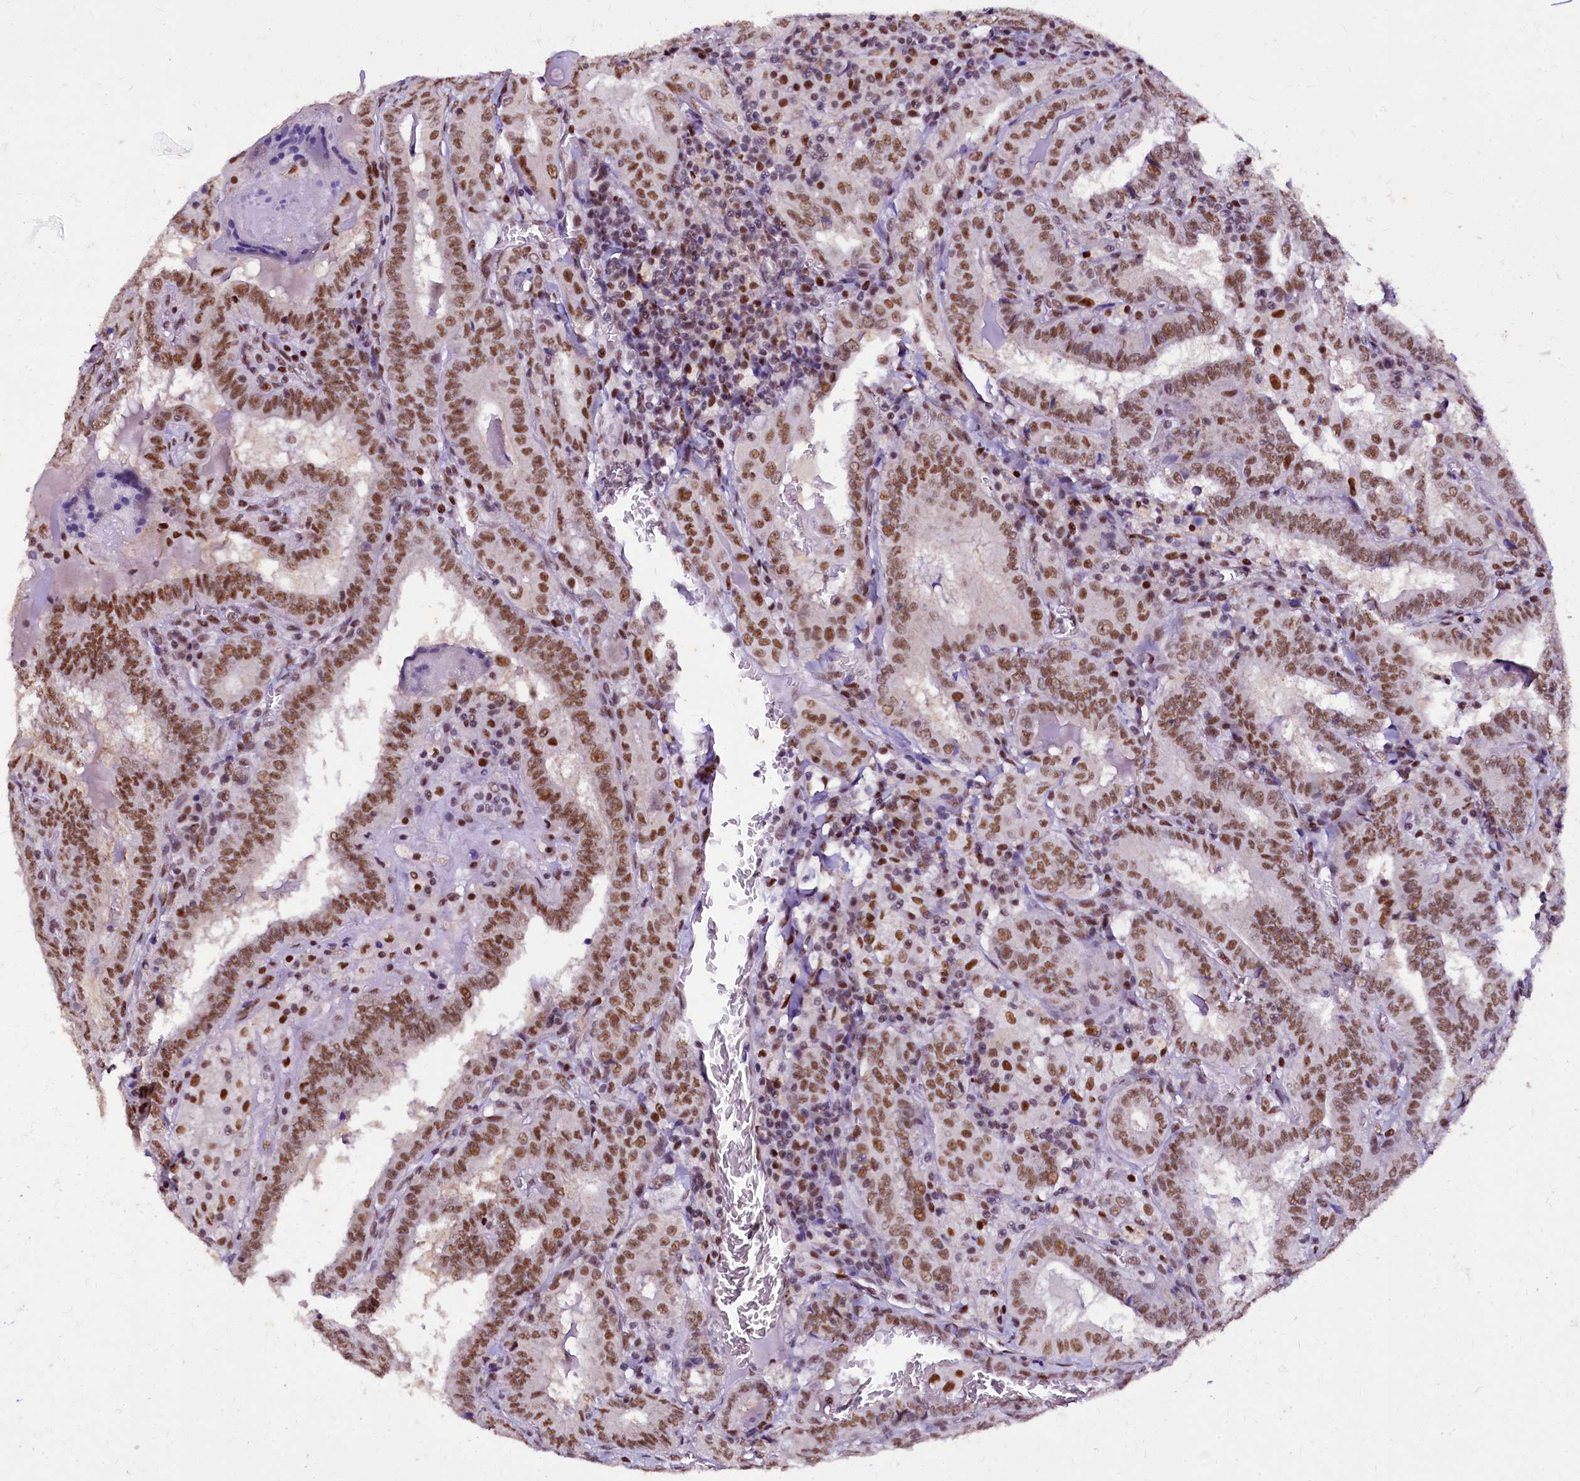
{"staining": {"intensity": "moderate", "quantity": ">75%", "location": "nuclear"}, "tissue": "thyroid cancer", "cell_type": "Tumor cells", "image_type": "cancer", "snomed": [{"axis": "morphology", "description": "Papillary adenocarcinoma, NOS"}, {"axis": "topography", "description": "Thyroid gland"}], "caption": "This is a photomicrograph of IHC staining of thyroid papillary adenocarcinoma, which shows moderate positivity in the nuclear of tumor cells.", "gene": "CPSF7", "patient": {"sex": "female", "age": 72}}